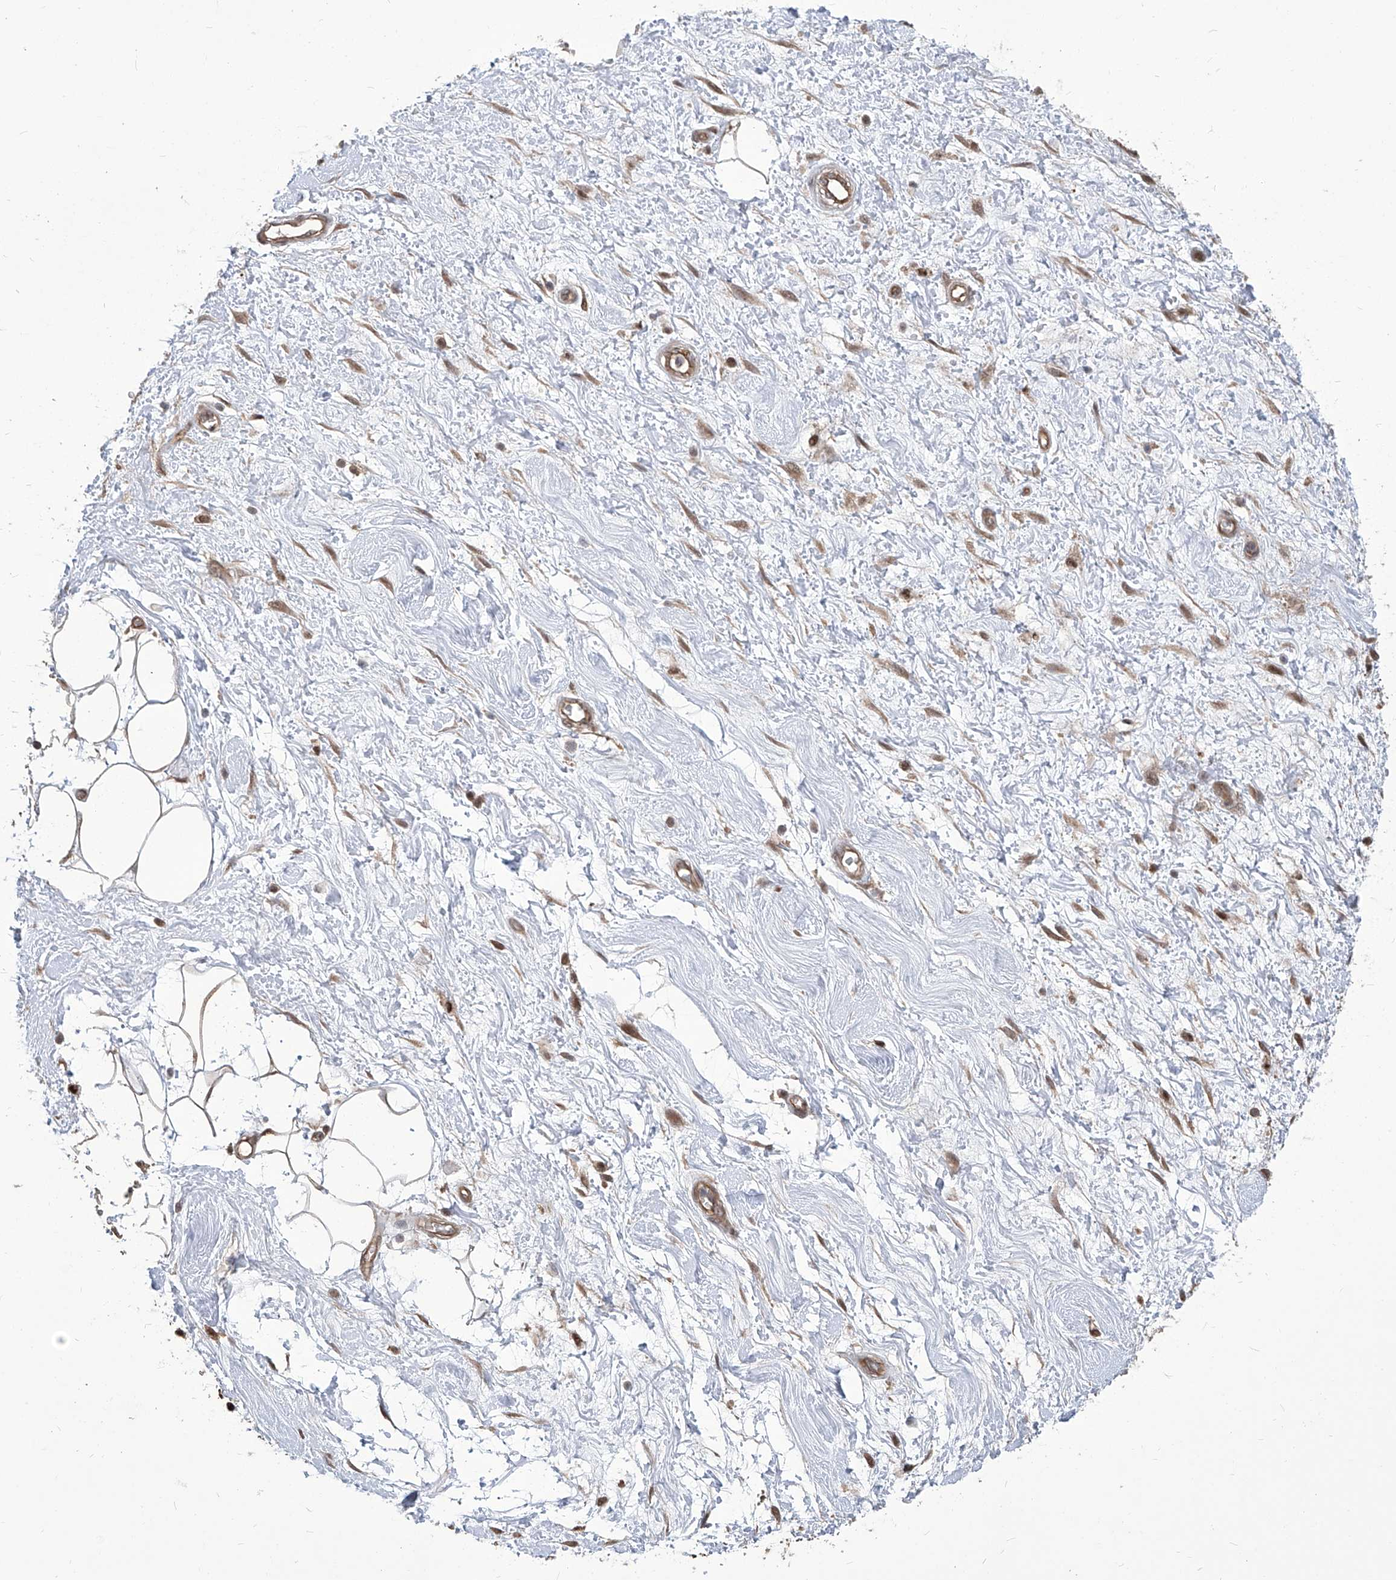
{"staining": {"intensity": "moderate", "quantity": ">75%", "location": "cytoplasmic/membranous"}, "tissue": "adipose tissue", "cell_type": "Adipocytes", "image_type": "normal", "snomed": [{"axis": "morphology", "description": "Normal tissue, NOS"}, {"axis": "morphology", "description": "Adenocarcinoma, NOS"}, {"axis": "topography", "description": "Pancreas"}, {"axis": "topography", "description": "Peripheral nerve tissue"}], "caption": "The photomicrograph demonstrates staining of unremarkable adipose tissue, revealing moderate cytoplasmic/membranous protein expression (brown color) within adipocytes.", "gene": "PSMB1", "patient": {"sex": "male", "age": 59}}